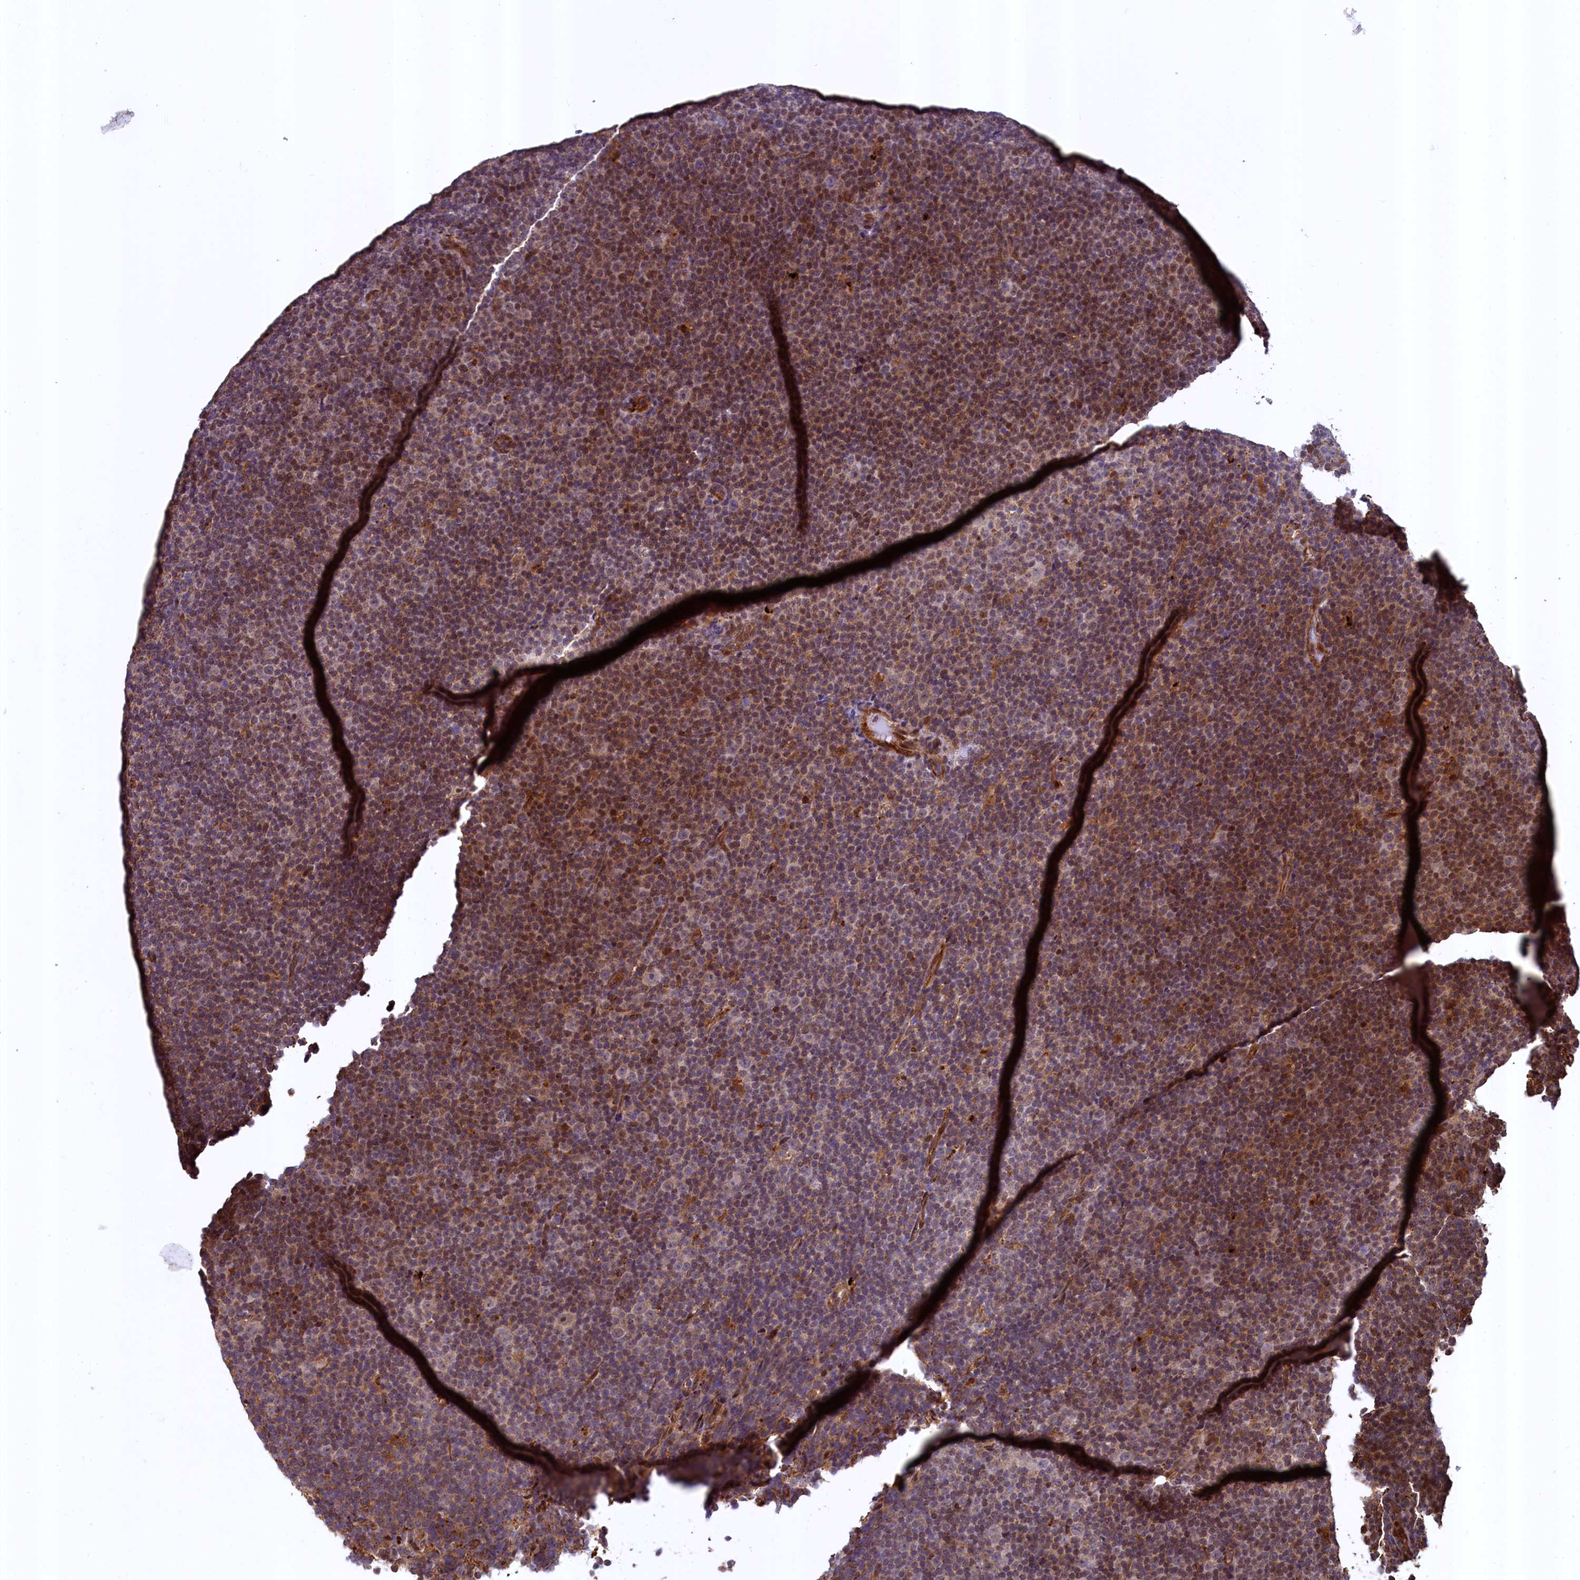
{"staining": {"intensity": "moderate", "quantity": "25%-75%", "location": "cytoplasmic/membranous"}, "tissue": "lymphoma", "cell_type": "Tumor cells", "image_type": "cancer", "snomed": [{"axis": "morphology", "description": "Malignant lymphoma, non-Hodgkin's type, Low grade"}, {"axis": "topography", "description": "Lymph node"}], "caption": "Protein staining displays moderate cytoplasmic/membranous expression in approximately 25%-75% of tumor cells in lymphoma.", "gene": "ZNF577", "patient": {"sex": "female", "age": 67}}